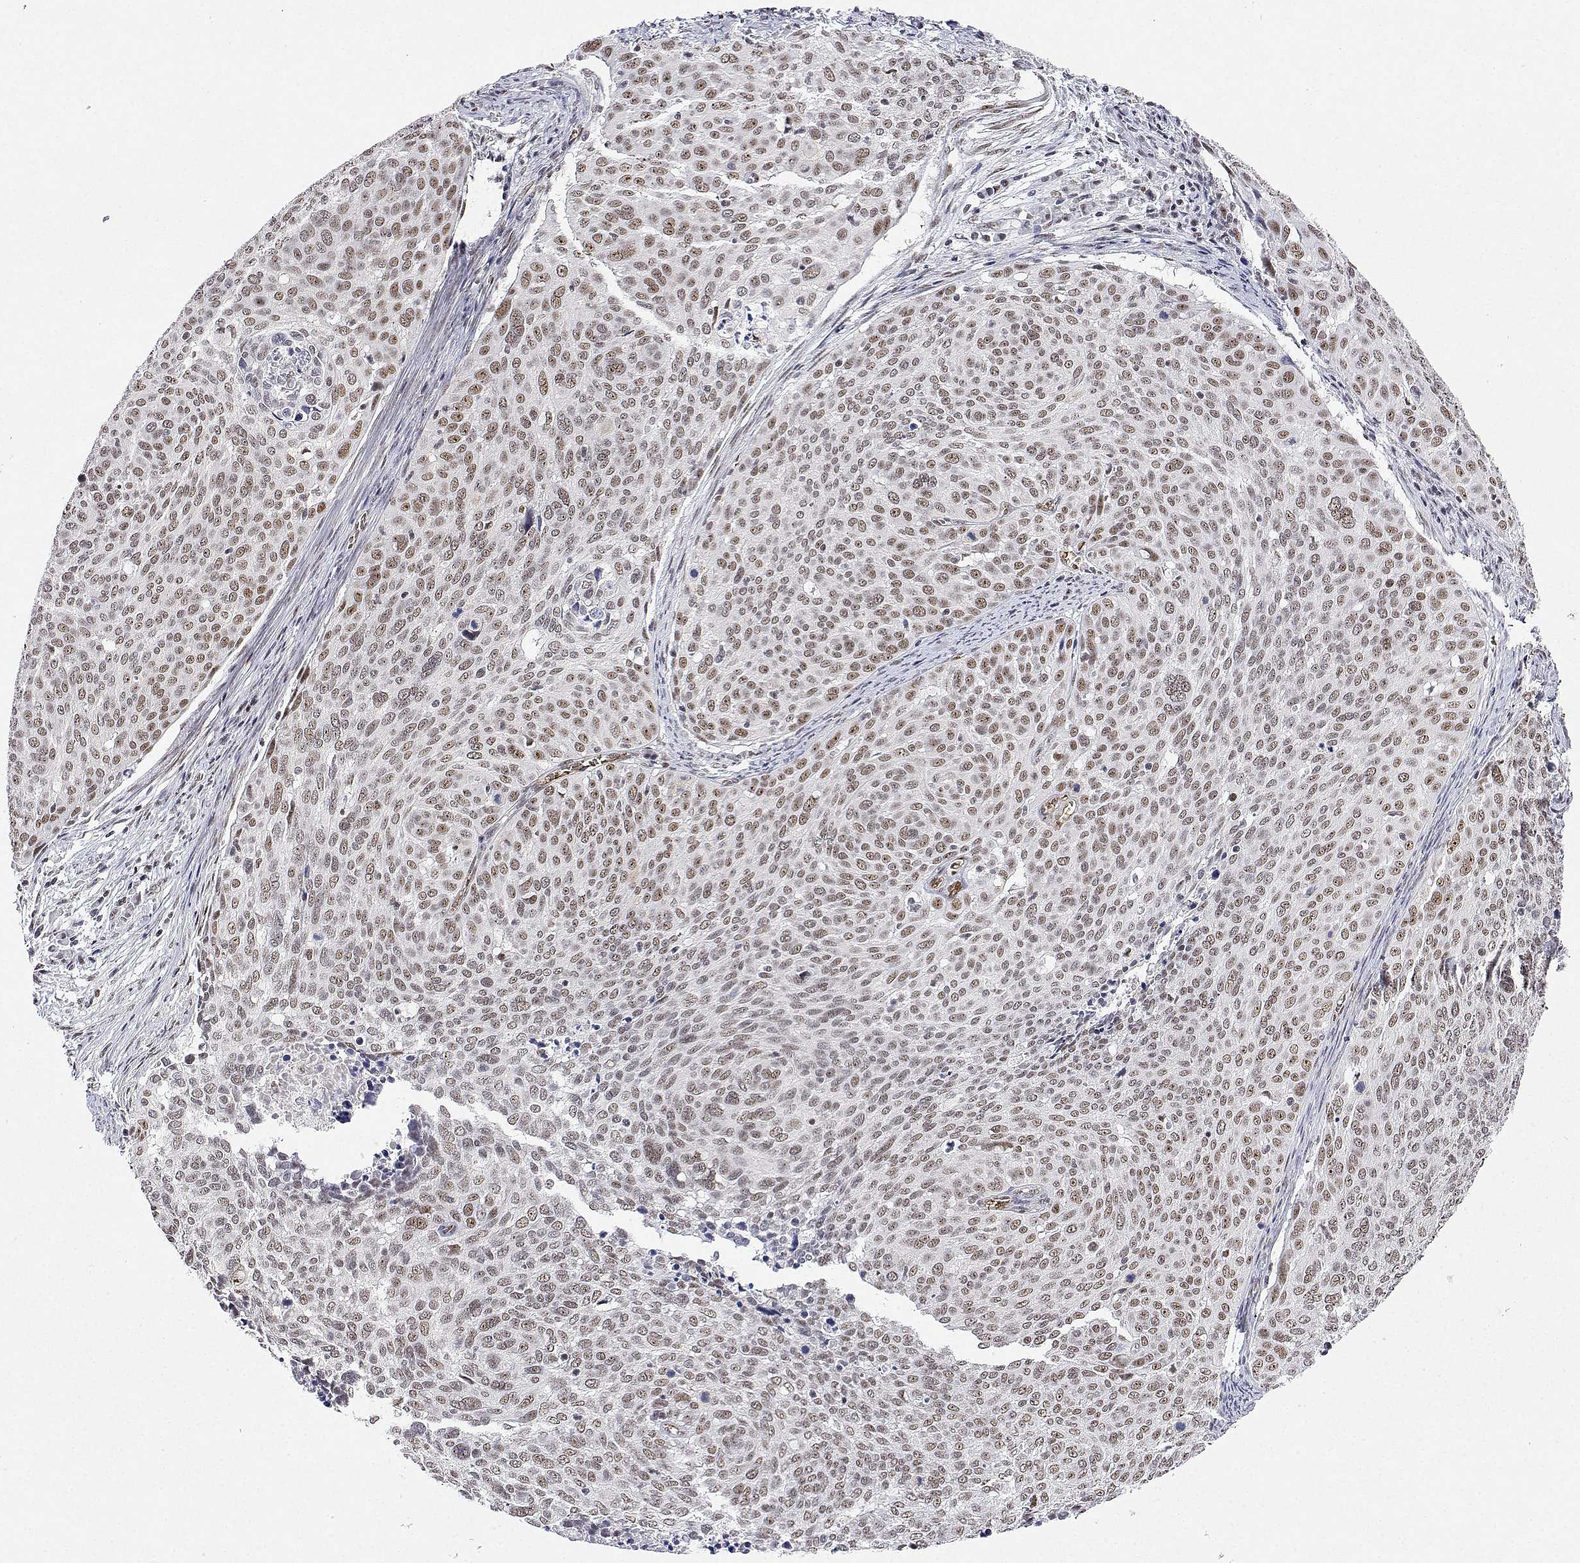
{"staining": {"intensity": "moderate", "quantity": ">75%", "location": "nuclear"}, "tissue": "cervical cancer", "cell_type": "Tumor cells", "image_type": "cancer", "snomed": [{"axis": "morphology", "description": "Squamous cell carcinoma, NOS"}, {"axis": "topography", "description": "Cervix"}], "caption": "Protein expression analysis of squamous cell carcinoma (cervical) exhibits moderate nuclear expression in approximately >75% of tumor cells.", "gene": "ADAR", "patient": {"sex": "female", "age": 39}}